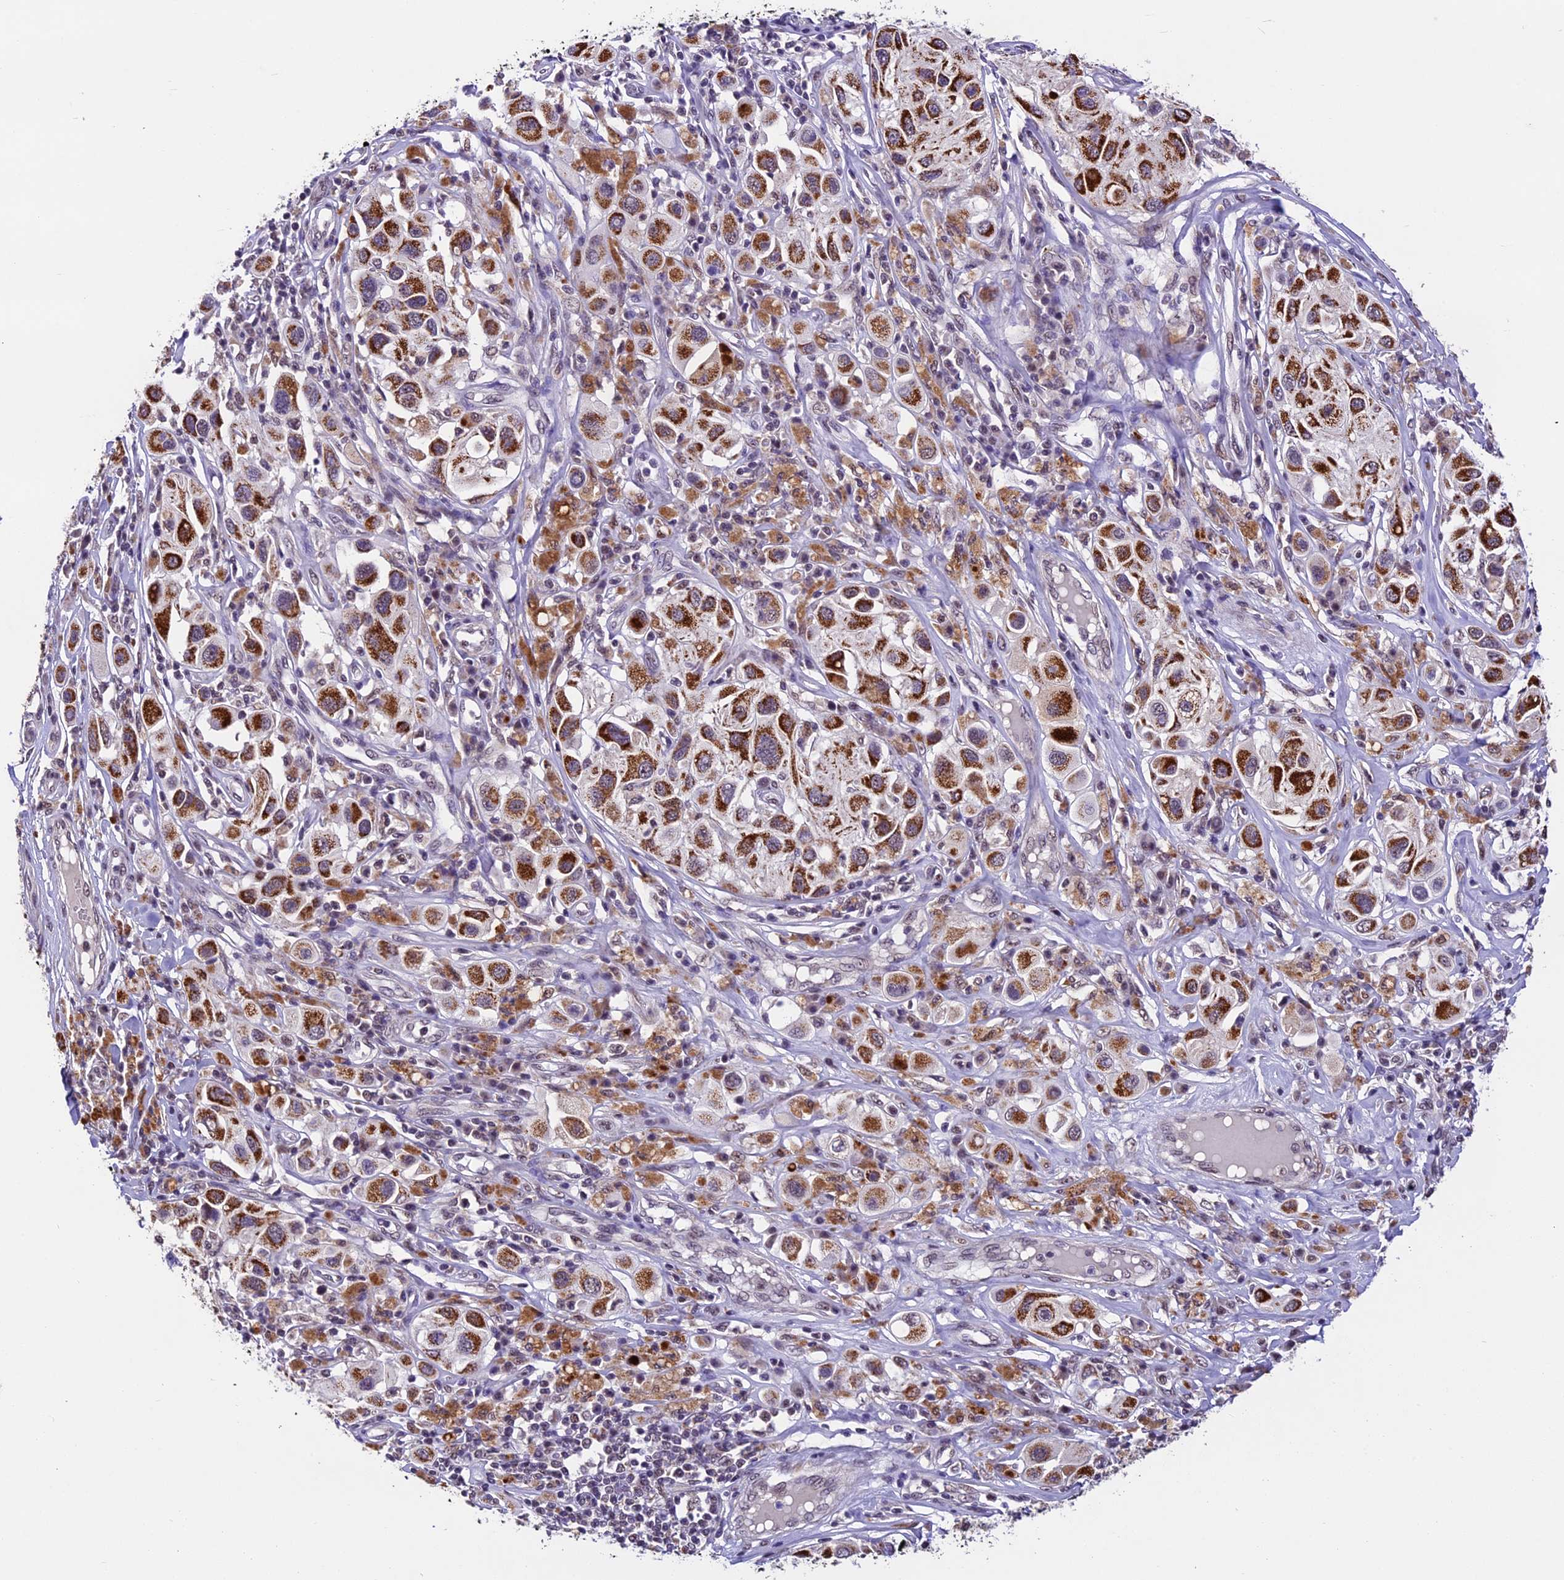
{"staining": {"intensity": "strong", "quantity": ">75%", "location": "cytoplasmic/membranous"}, "tissue": "melanoma", "cell_type": "Tumor cells", "image_type": "cancer", "snomed": [{"axis": "morphology", "description": "Malignant melanoma, Metastatic site"}, {"axis": "topography", "description": "Skin"}], "caption": "An IHC histopathology image of neoplastic tissue is shown. Protein staining in brown labels strong cytoplasmic/membranous positivity in malignant melanoma (metastatic site) within tumor cells.", "gene": "CARS2", "patient": {"sex": "male", "age": 41}}